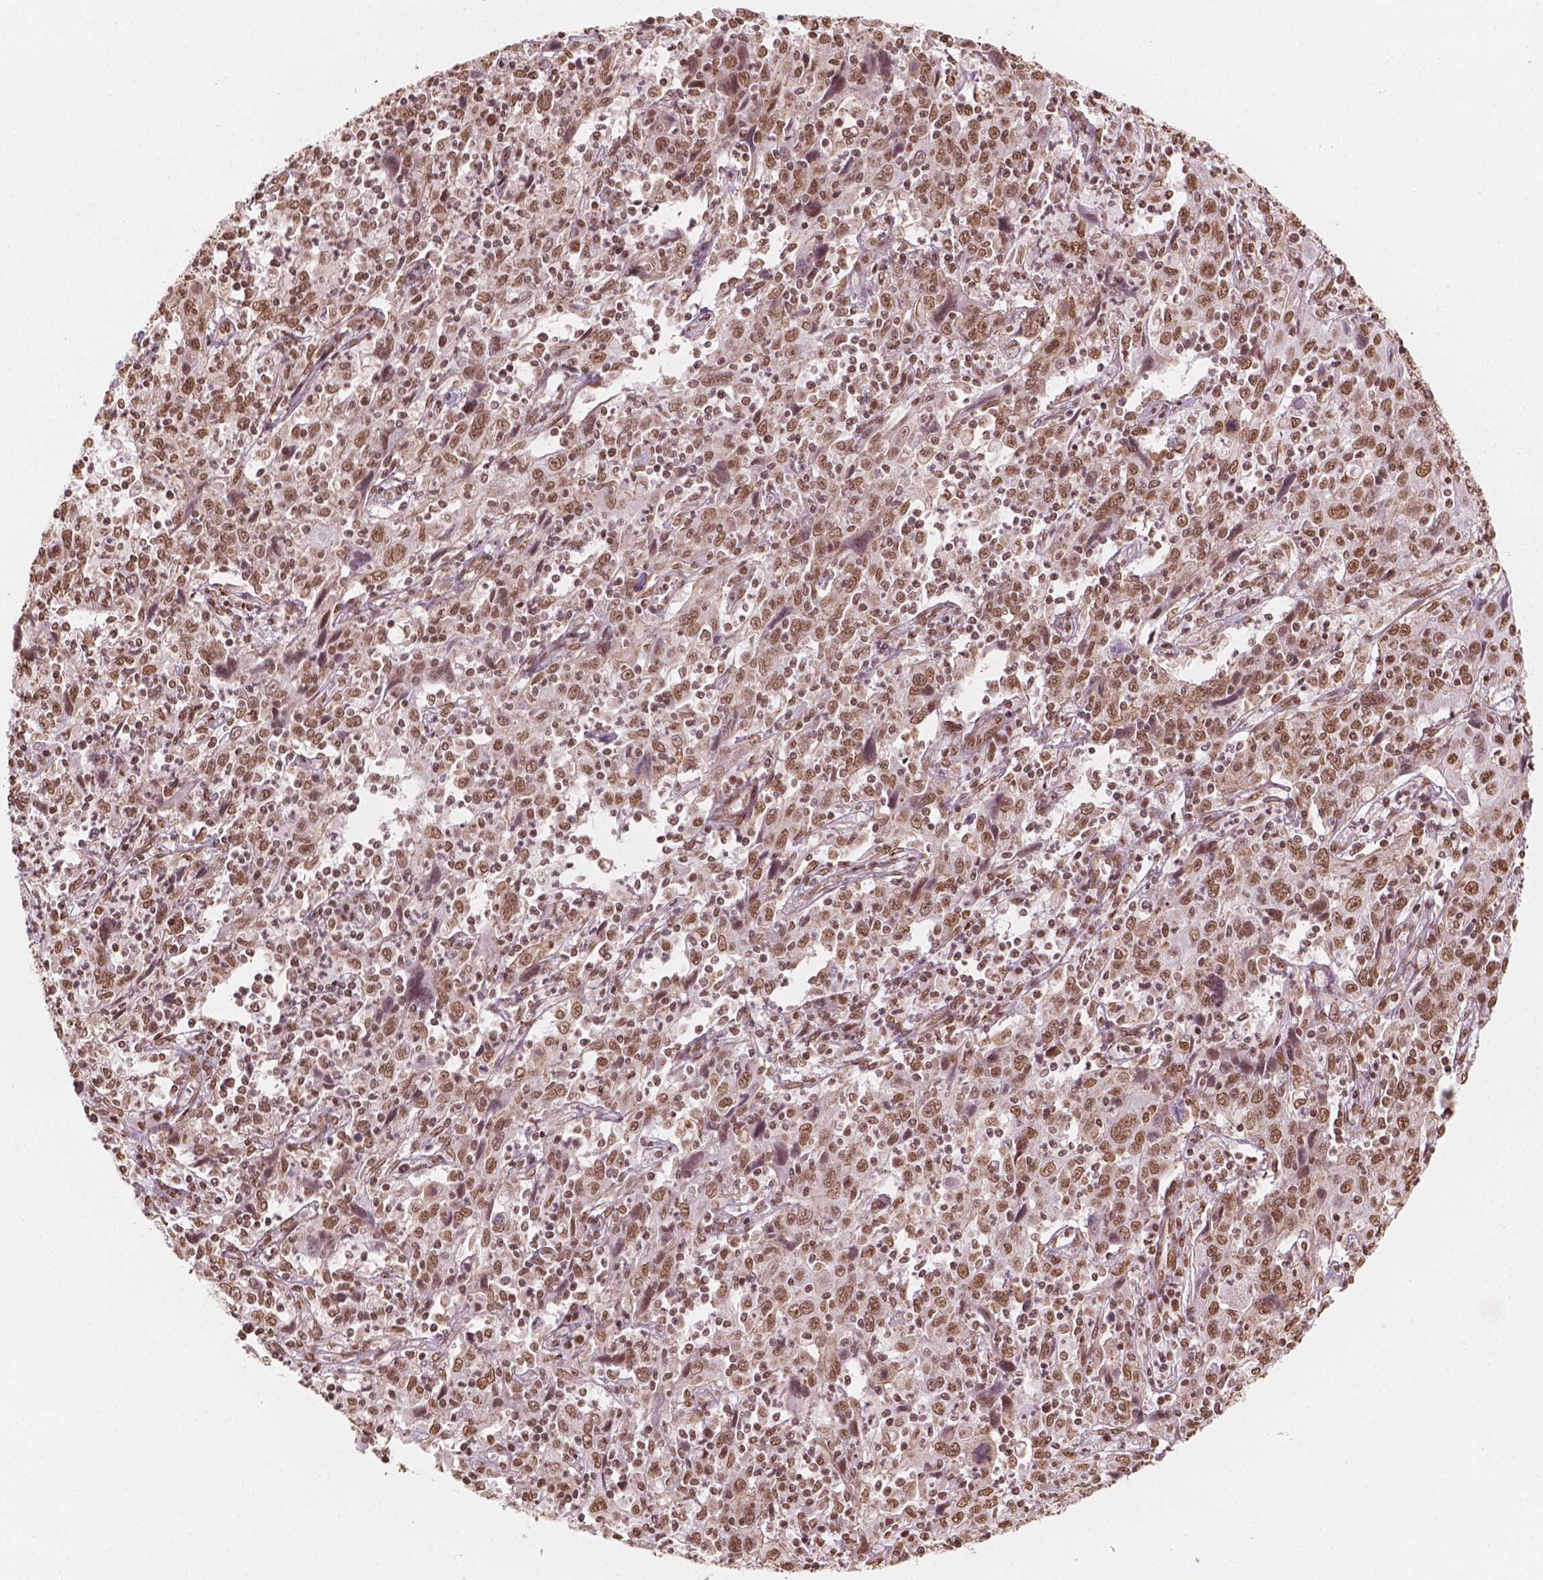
{"staining": {"intensity": "moderate", "quantity": ">75%", "location": "nuclear"}, "tissue": "cervical cancer", "cell_type": "Tumor cells", "image_type": "cancer", "snomed": [{"axis": "morphology", "description": "Squamous cell carcinoma, NOS"}, {"axis": "topography", "description": "Cervix"}], "caption": "Immunohistochemistry (IHC) of human cervical cancer reveals medium levels of moderate nuclear expression in about >75% of tumor cells. The protein of interest is shown in brown color, while the nuclei are stained blue.", "gene": "GTF3C5", "patient": {"sex": "female", "age": 46}}